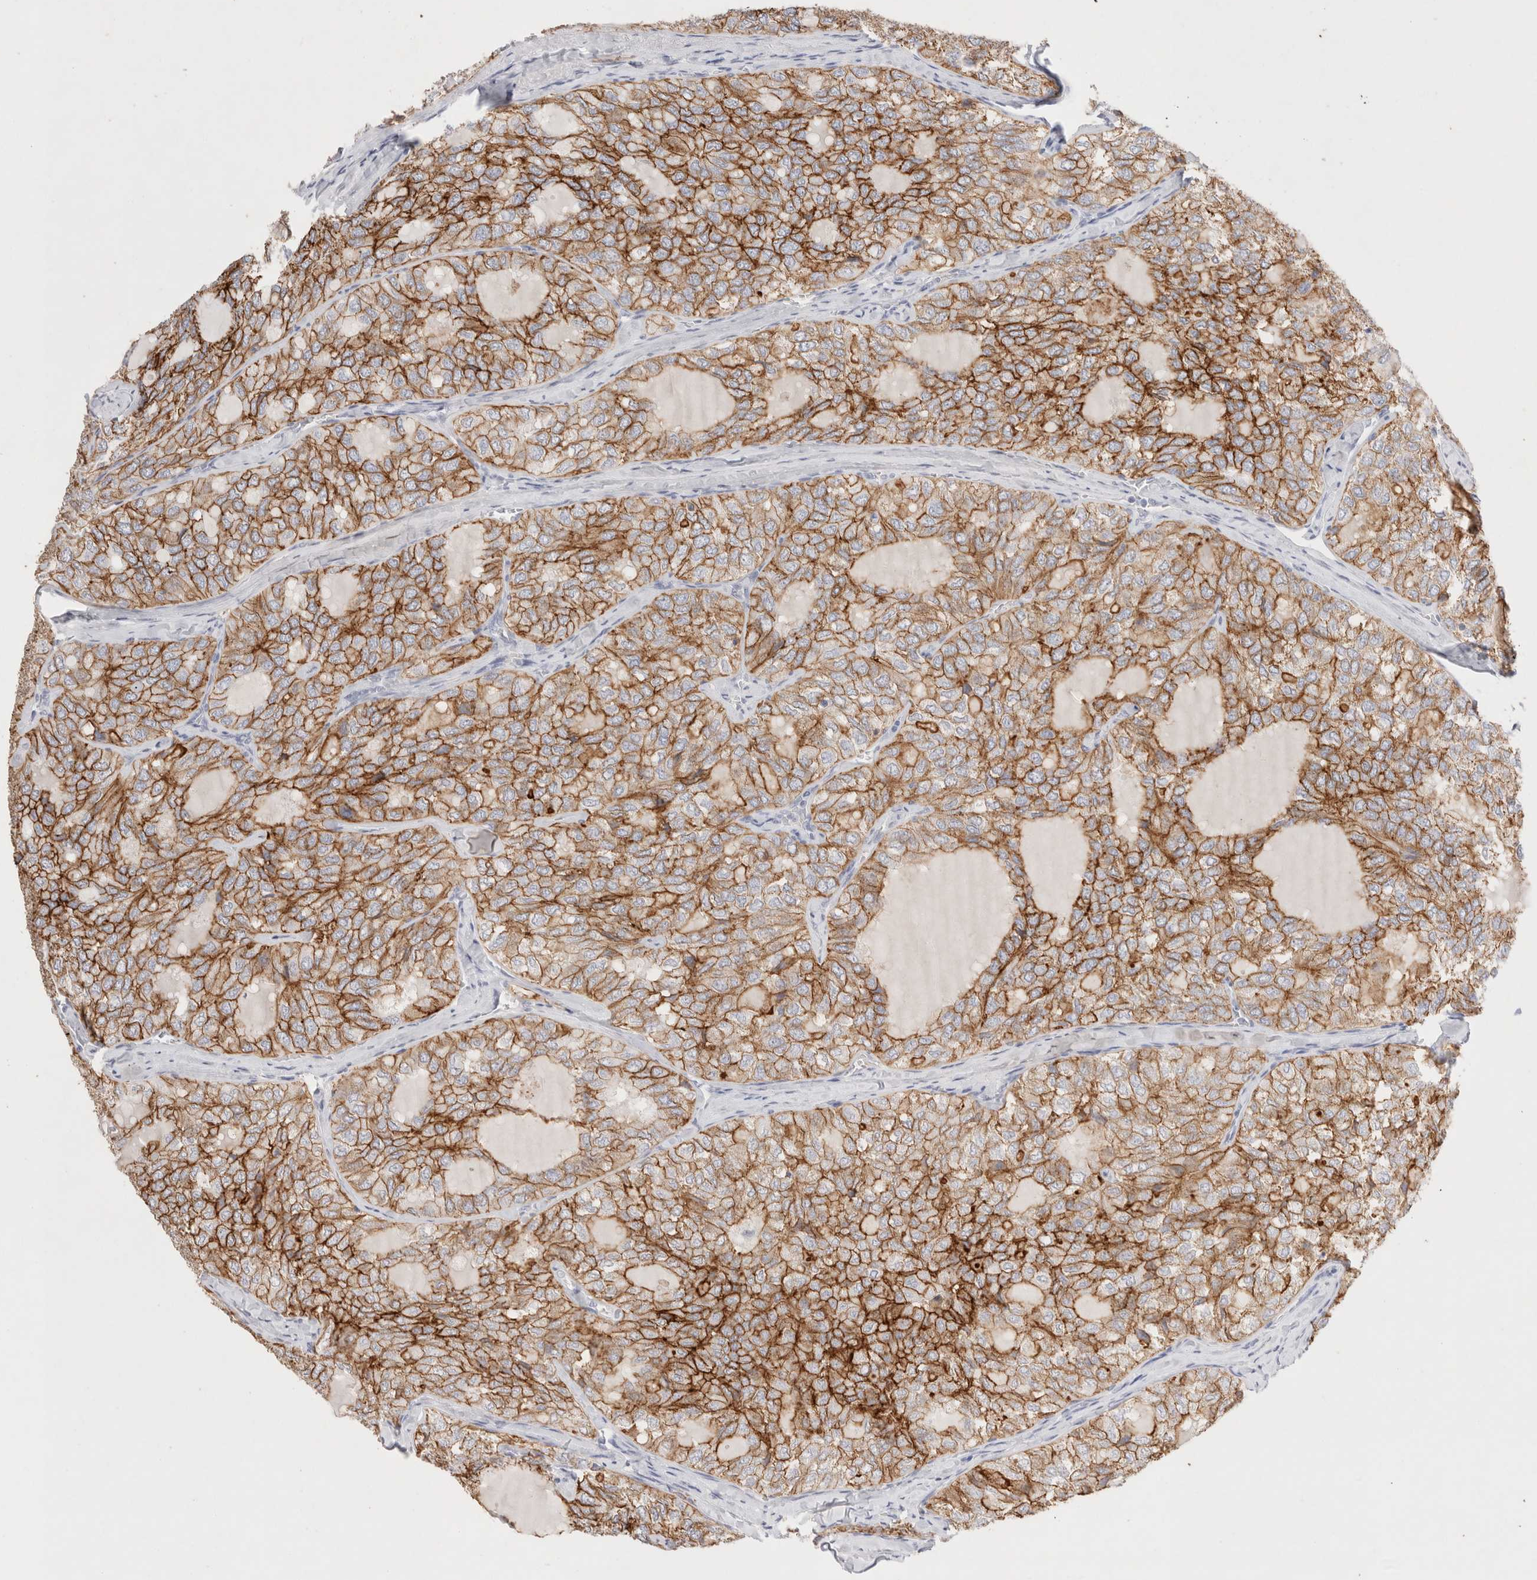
{"staining": {"intensity": "strong", "quantity": ">75%", "location": "cytoplasmic/membranous"}, "tissue": "thyroid cancer", "cell_type": "Tumor cells", "image_type": "cancer", "snomed": [{"axis": "morphology", "description": "Follicular adenoma carcinoma, NOS"}, {"axis": "topography", "description": "Thyroid gland"}], "caption": "Immunohistochemistry (IHC) micrograph of follicular adenoma carcinoma (thyroid) stained for a protein (brown), which demonstrates high levels of strong cytoplasmic/membranous expression in approximately >75% of tumor cells.", "gene": "EPCAM", "patient": {"sex": "male", "age": 75}}